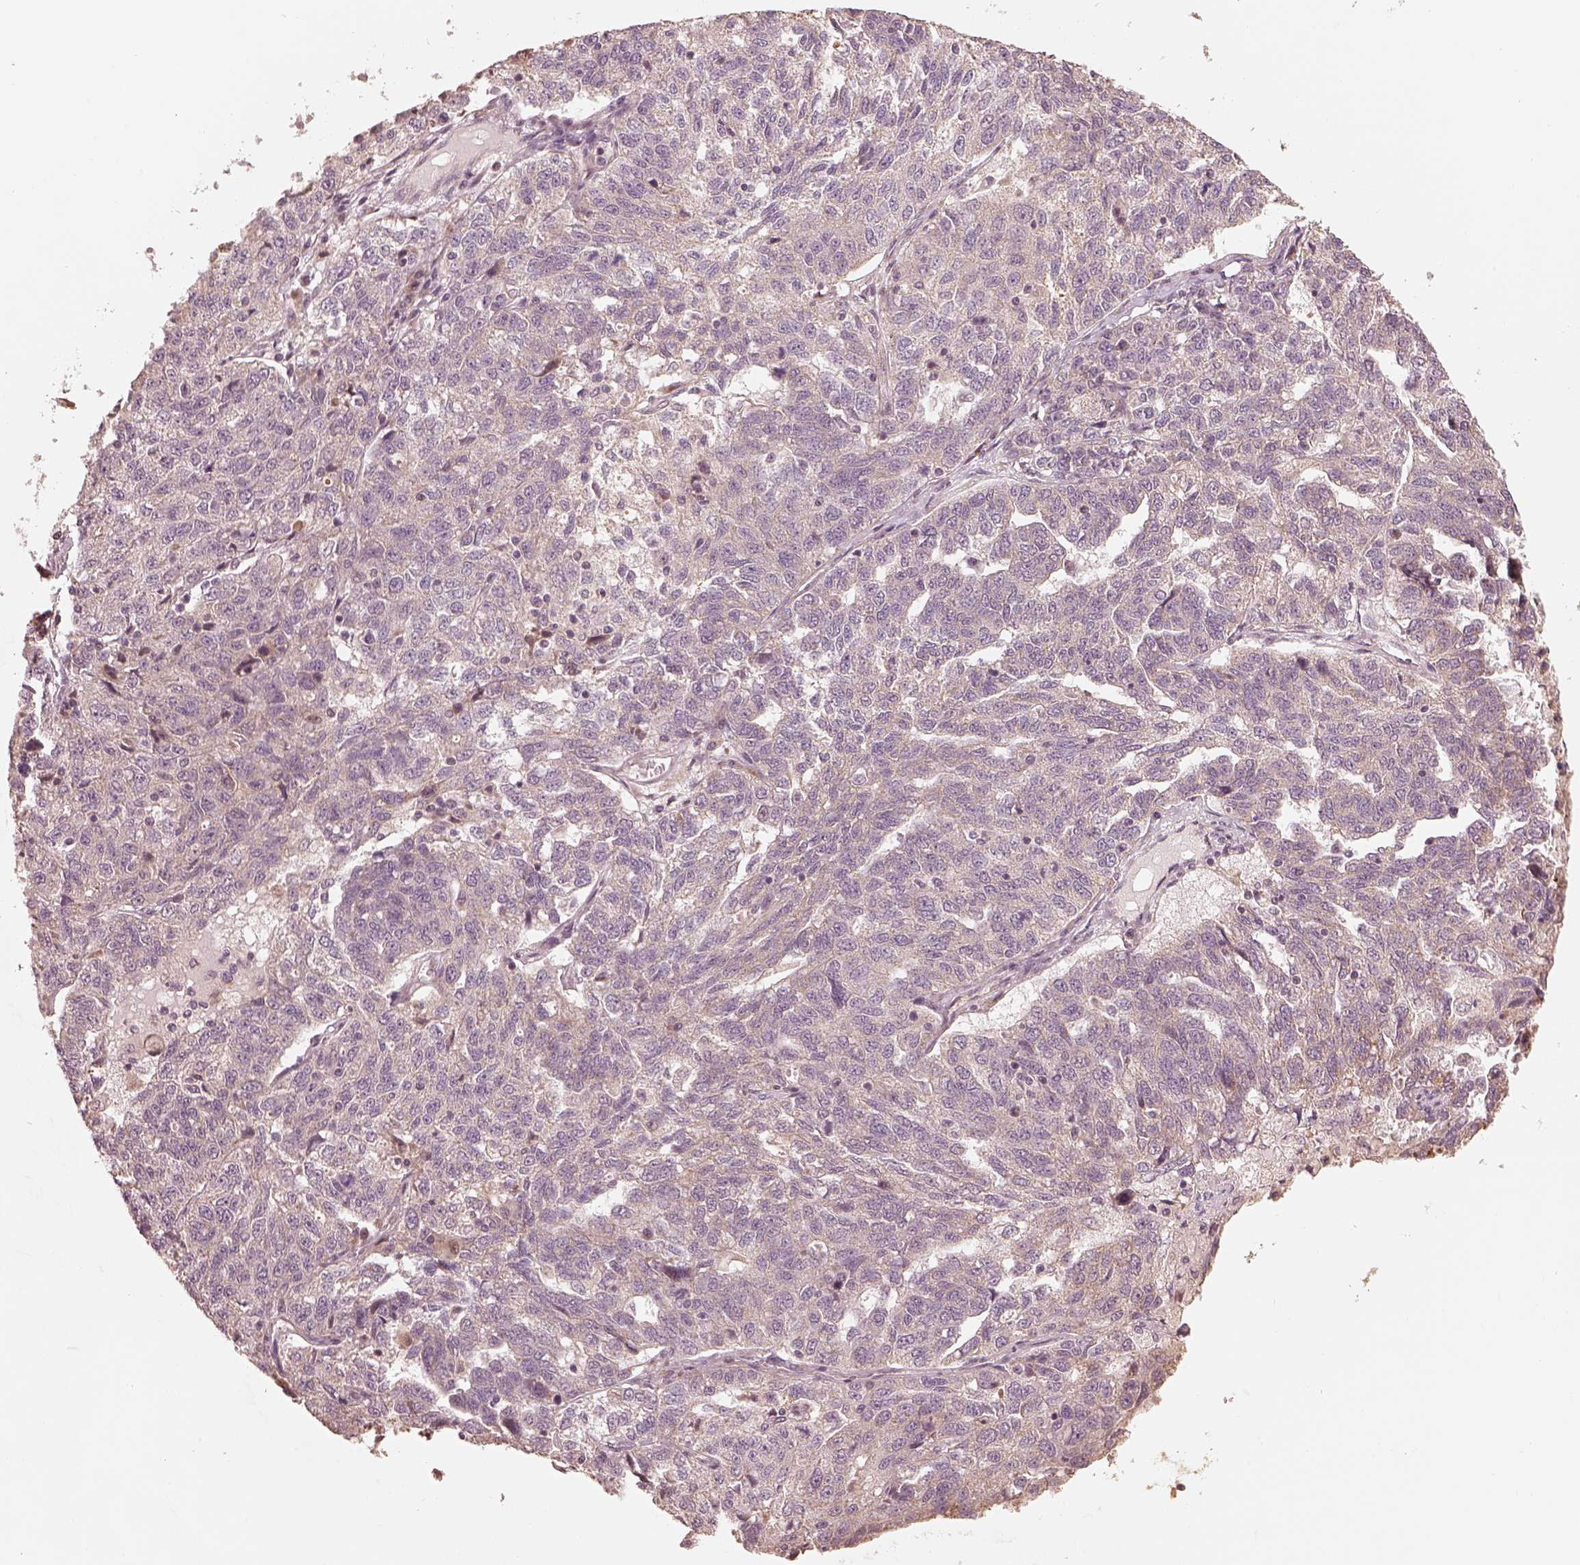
{"staining": {"intensity": "negative", "quantity": "none", "location": "none"}, "tissue": "ovarian cancer", "cell_type": "Tumor cells", "image_type": "cancer", "snomed": [{"axis": "morphology", "description": "Cystadenocarcinoma, serous, NOS"}, {"axis": "topography", "description": "Ovary"}], "caption": "Tumor cells are negative for brown protein staining in serous cystadenocarcinoma (ovarian).", "gene": "SLC25A46", "patient": {"sex": "female", "age": 71}}